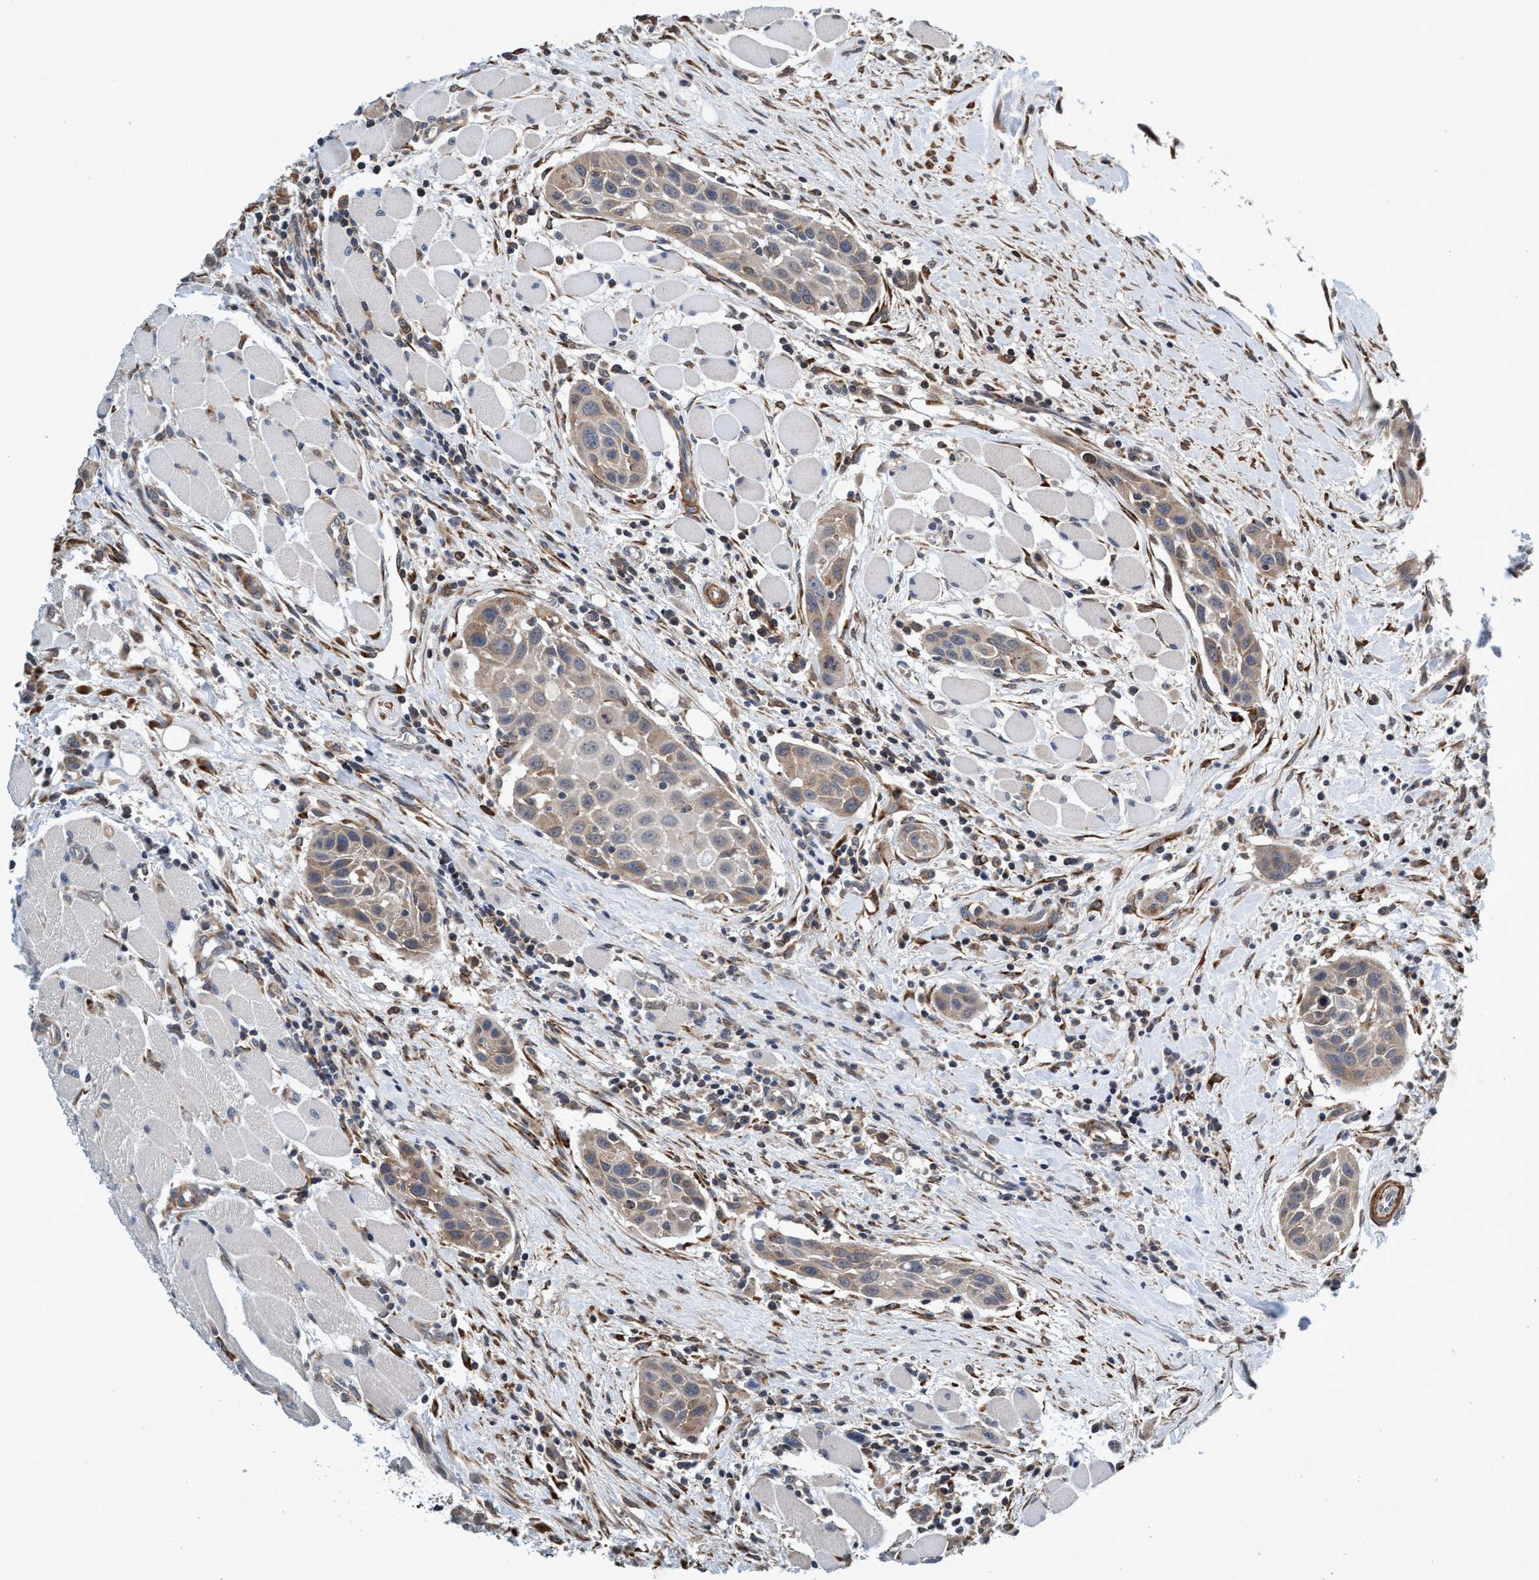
{"staining": {"intensity": "moderate", "quantity": ">75%", "location": "cytoplasmic/membranous"}, "tissue": "head and neck cancer", "cell_type": "Tumor cells", "image_type": "cancer", "snomed": [{"axis": "morphology", "description": "Squamous cell carcinoma, NOS"}, {"axis": "topography", "description": "Oral tissue"}, {"axis": "topography", "description": "Head-Neck"}], "caption": "Brown immunohistochemical staining in head and neck cancer (squamous cell carcinoma) reveals moderate cytoplasmic/membranous staining in approximately >75% of tumor cells. (DAB IHC with brightfield microscopy, high magnification).", "gene": "CALCOCO2", "patient": {"sex": "female", "age": 50}}